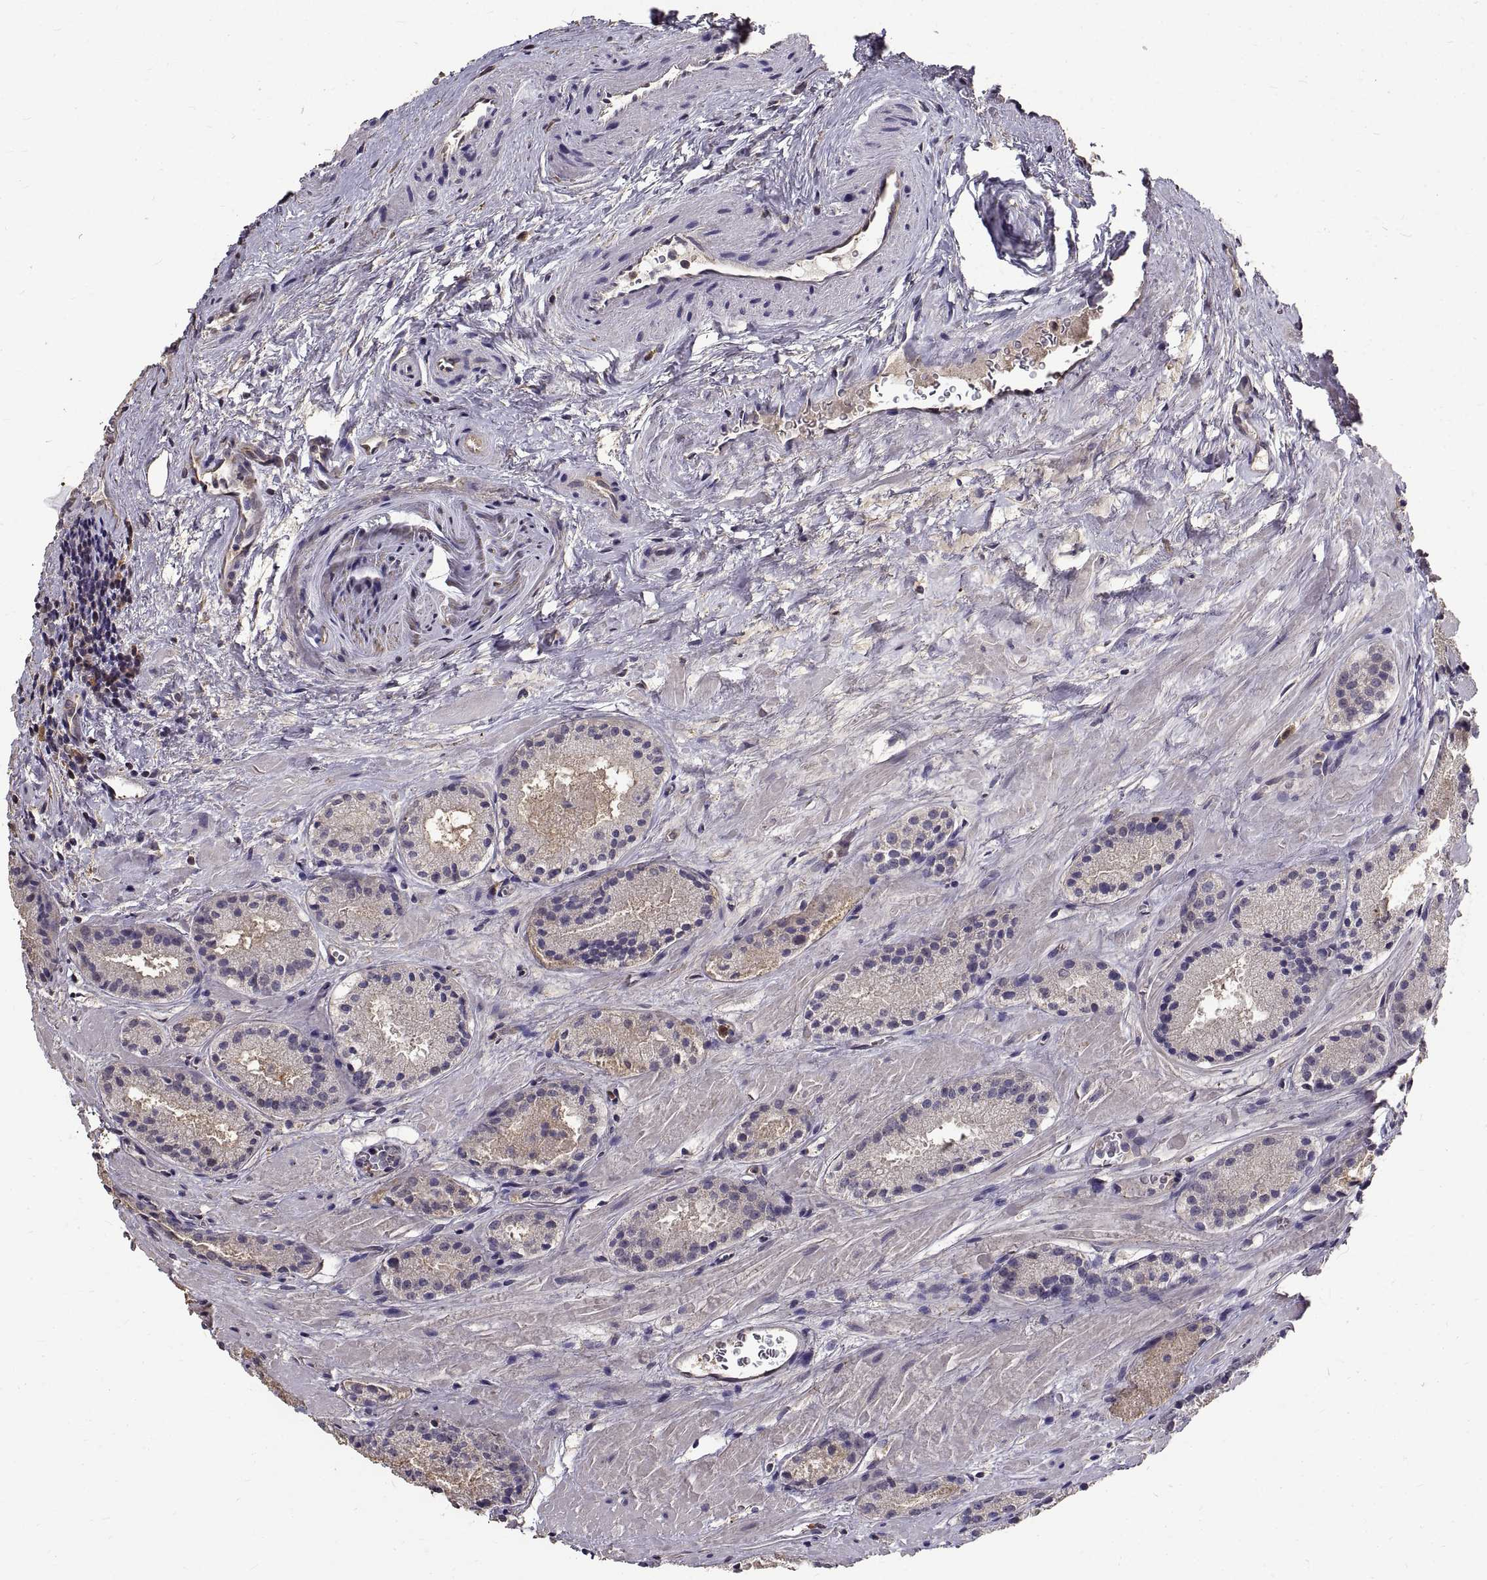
{"staining": {"intensity": "negative", "quantity": "none", "location": "none"}, "tissue": "prostate cancer", "cell_type": "Tumor cells", "image_type": "cancer", "snomed": [{"axis": "morphology", "description": "Adenocarcinoma, NOS"}, {"axis": "morphology", "description": "Adenocarcinoma, High grade"}, {"axis": "topography", "description": "Prostate"}], "caption": "Immunohistochemical staining of prostate cancer demonstrates no significant positivity in tumor cells.", "gene": "PEA15", "patient": {"sex": "male", "age": 62}}